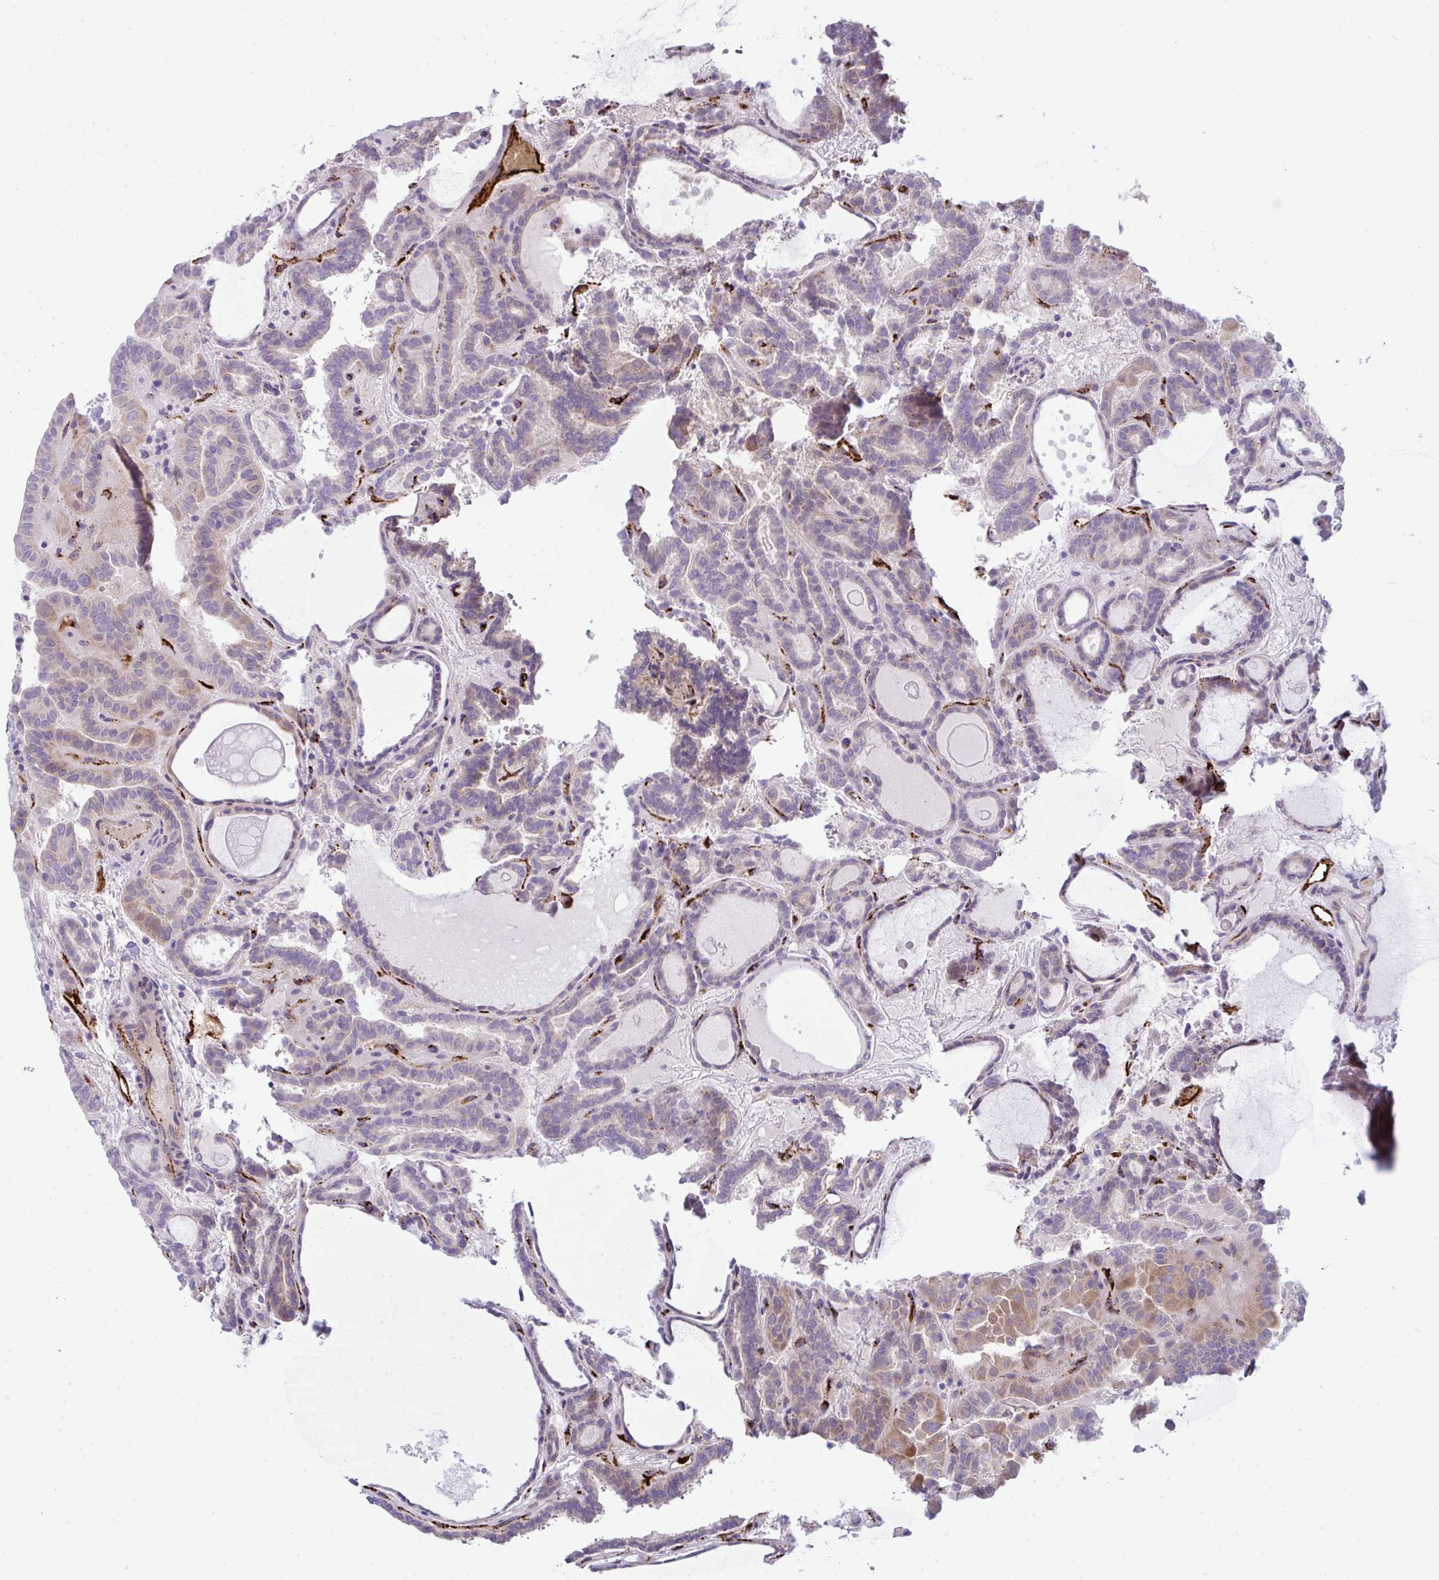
{"staining": {"intensity": "weak", "quantity": "<25%", "location": "cytoplasmic/membranous"}, "tissue": "thyroid cancer", "cell_type": "Tumor cells", "image_type": "cancer", "snomed": [{"axis": "morphology", "description": "Papillary adenocarcinoma, NOS"}, {"axis": "topography", "description": "Thyroid gland"}], "caption": "Immunohistochemical staining of human thyroid papillary adenocarcinoma shows no significant positivity in tumor cells.", "gene": "TOR1AIP2", "patient": {"sex": "female", "age": 46}}